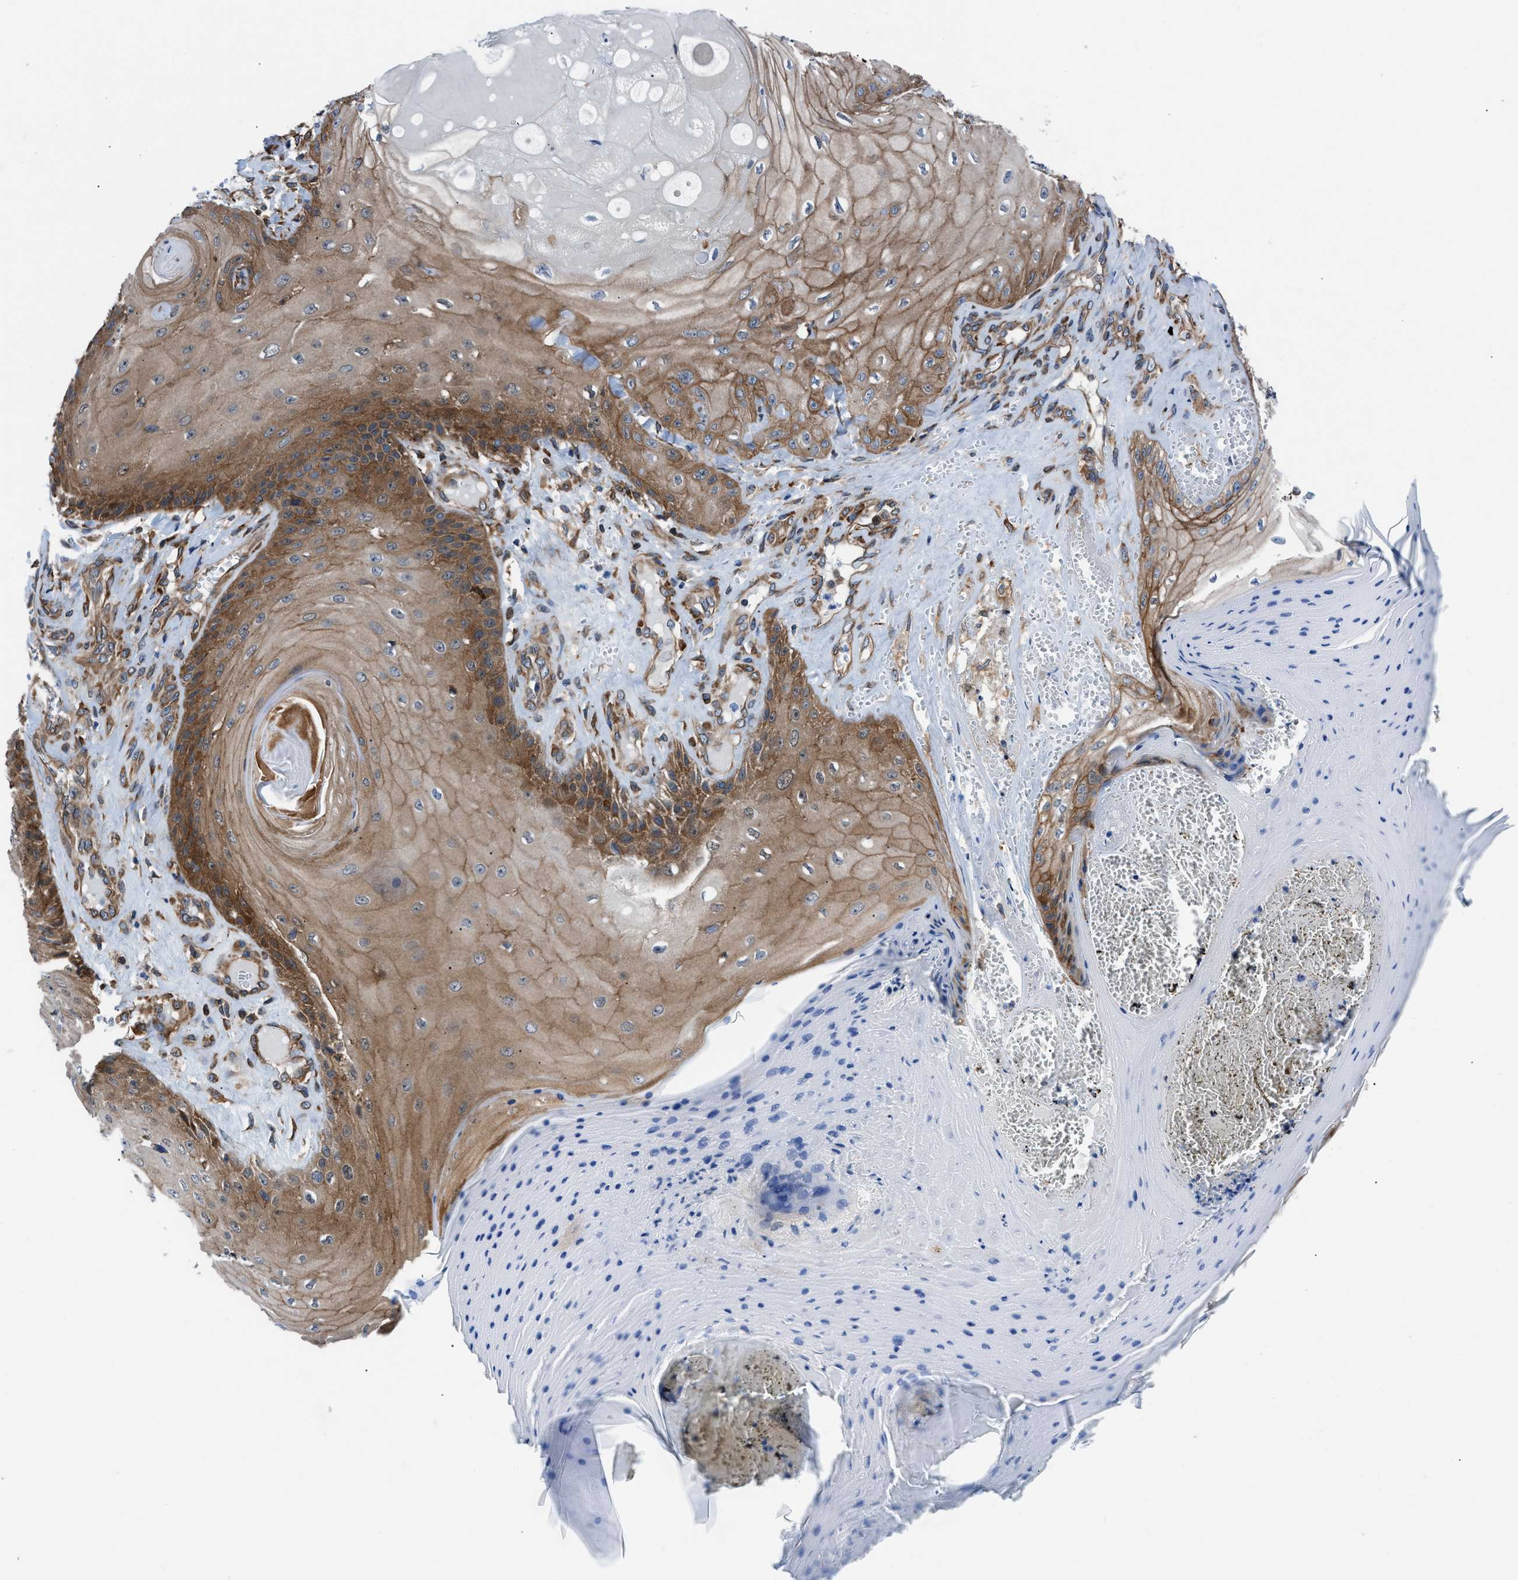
{"staining": {"intensity": "moderate", "quantity": ">75%", "location": "cytoplasmic/membranous"}, "tissue": "skin cancer", "cell_type": "Tumor cells", "image_type": "cancer", "snomed": [{"axis": "morphology", "description": "Squamous cell carcinoma, NOS"}, {"axis": "topography", "description": "Skin"}], "caption": "Immunohistochemistry image of human skin cancer stained for a protein (brown), which reveals medium levels of moderate cytoplasmic/membranous expression in approximately >75% of tumor cells.", "gene": "DMAC1", "patient": {"sex": "male", "age": 74}}